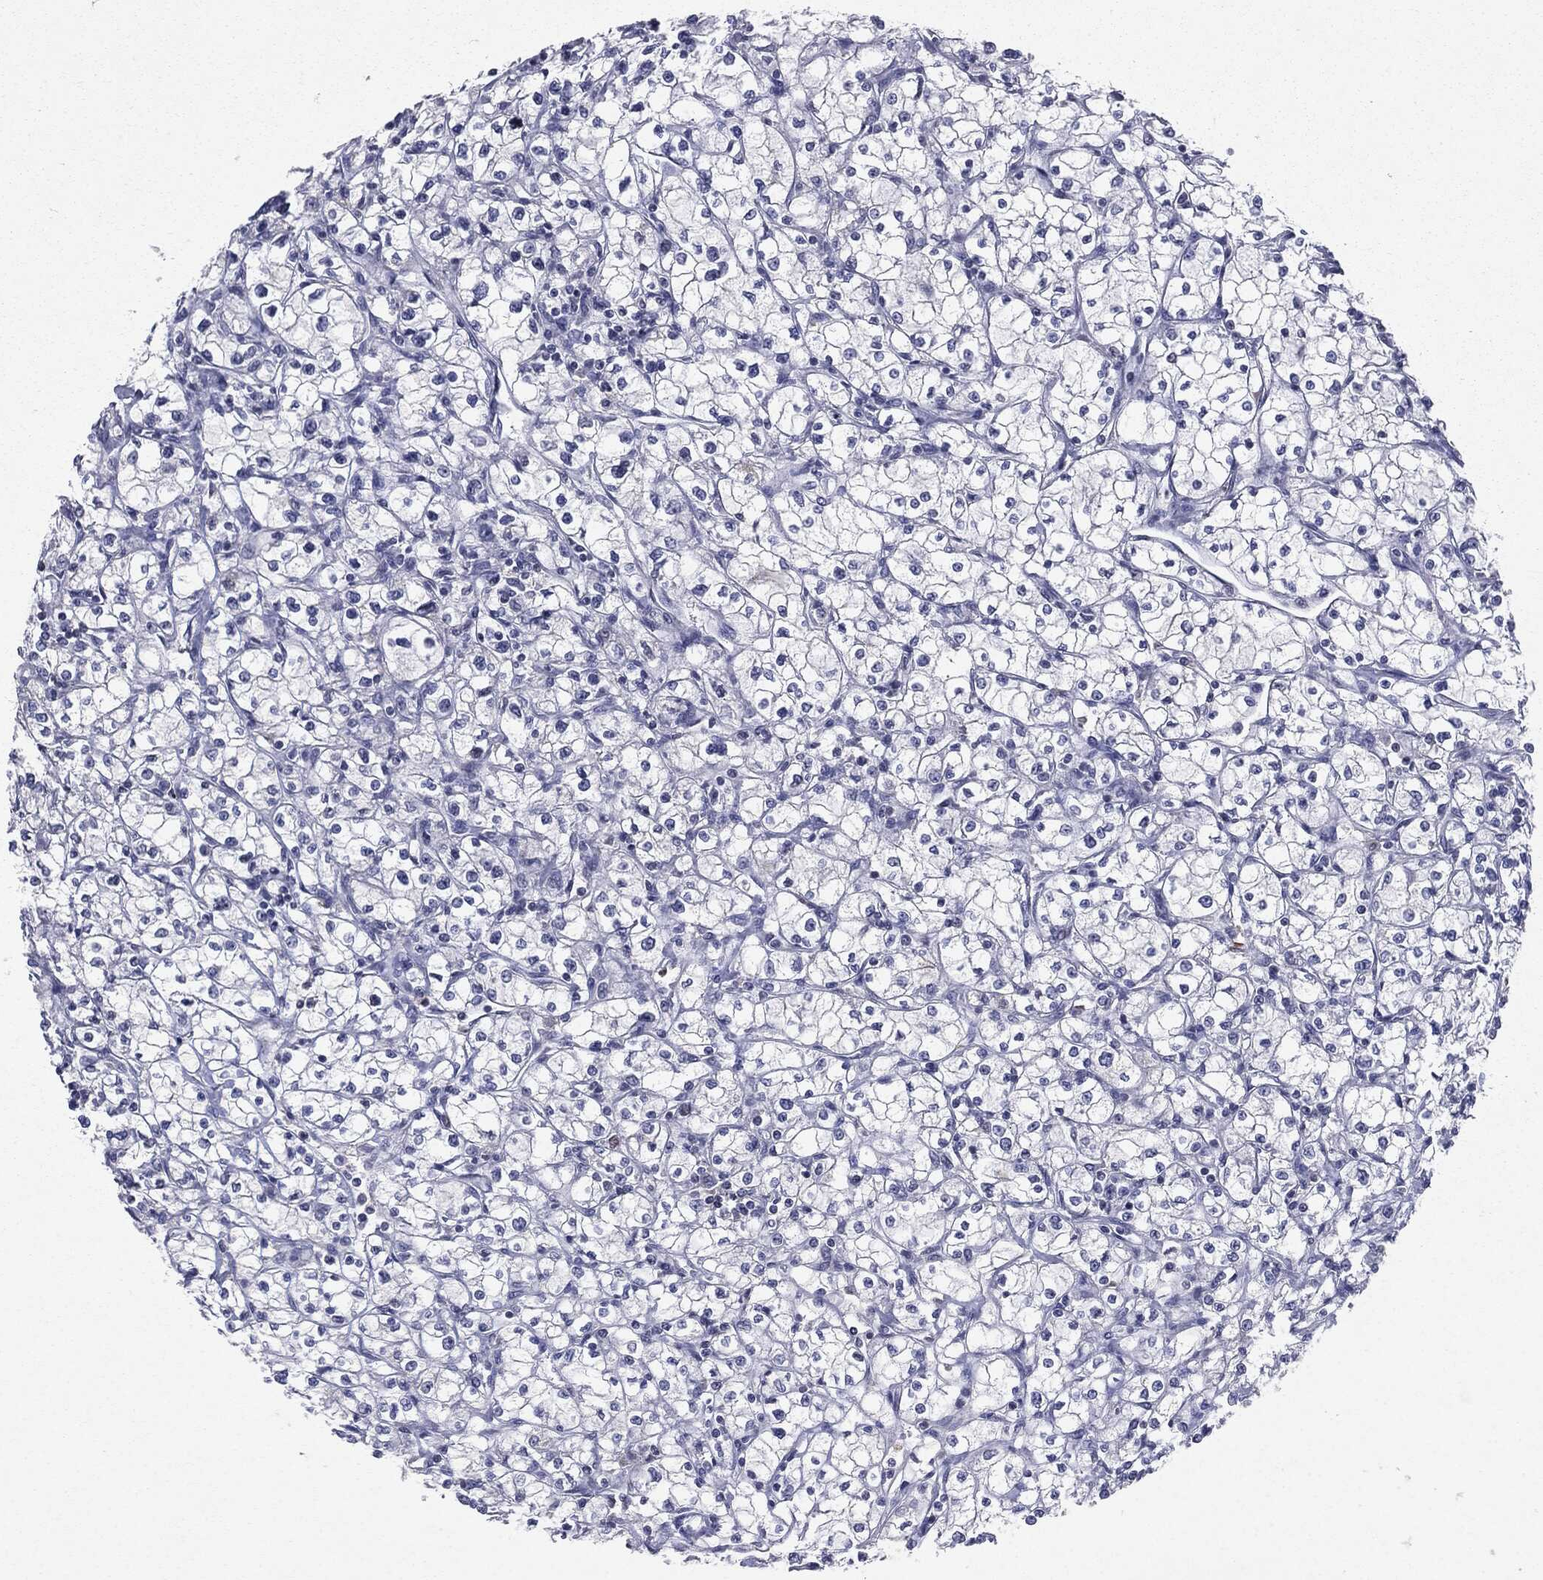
{"staining": {"intensity": "negative", "quantity": "none", "location": "none"}, "tissue": "renal cancer", "cell_type": "Tumor cells", "image_type": "cancer", "snomed": [{"axis": "morphology", "description": "Adenocarcinoma, NOS"}, {"axis": "topography", "description": "Kidney"}], "caption": "This photomicrograph is of renal cancer (adenocarcinoma) stained with IHC to label a protein in brown with the nuclei are counter-stained blue. There is no positivity in tumor cells.", "gene": "KIF2C", "patient": {"sex": "male", "age": 67}}